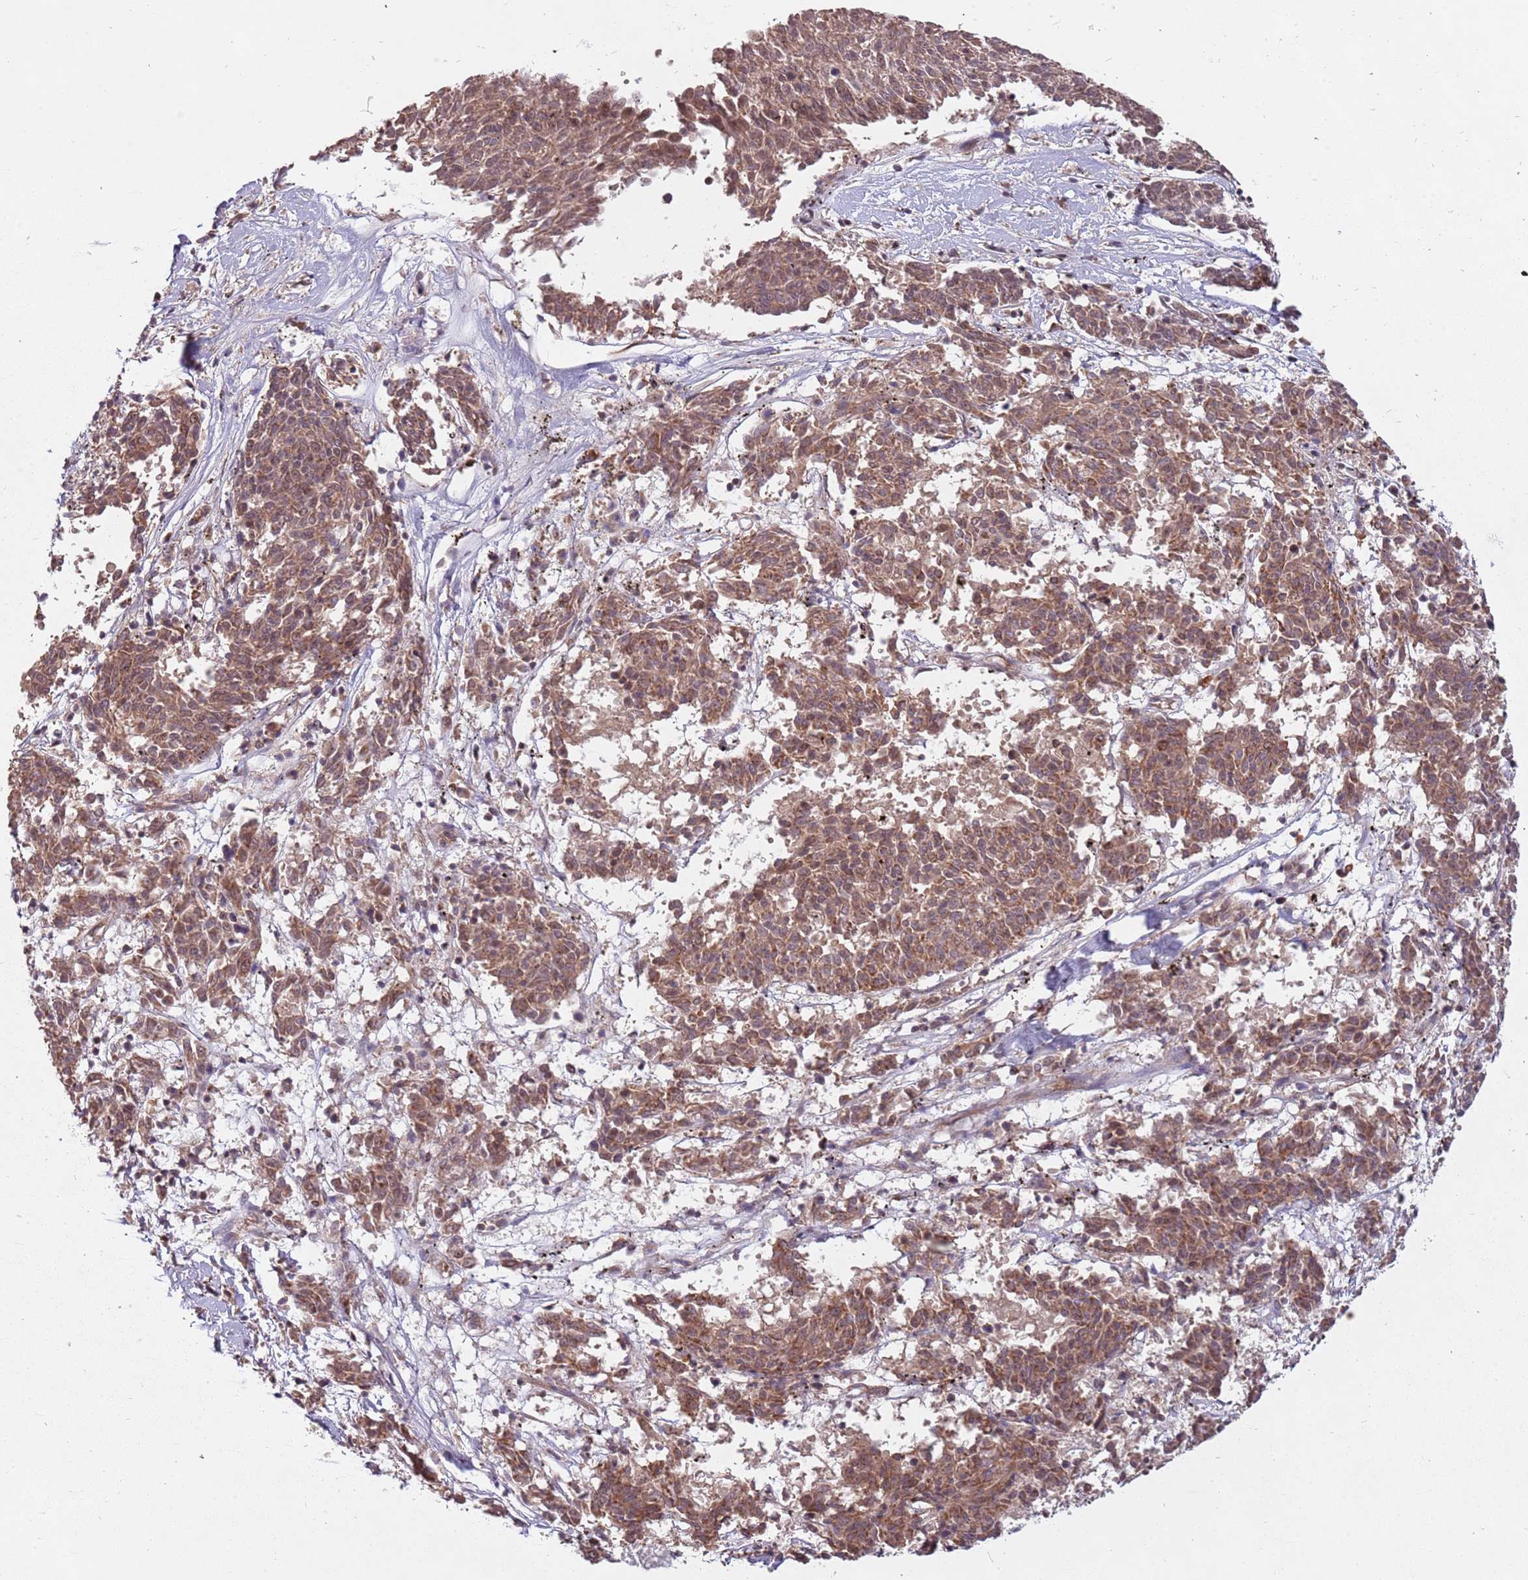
{"staining": {"intensity": "moderate", "quantity": ">75%", "location": "cytoplasmic/membranous"}, "tissue": "melanoma", "cell_type": "Tumor cells", "image_type": "cancer", "snomed": [{"axis": "morphology", "description": "Malignant melanoma, NOS"}, {"axis": "topography", "description": "Skin"}], "caption": "The image displays staining of malignant melanoma, revealing moderate cytoplasmic/membranous protein expression (brown color) within tumor cells.", "gene": "SUDS3", "patient": {"sex": "female", "age": 72}}